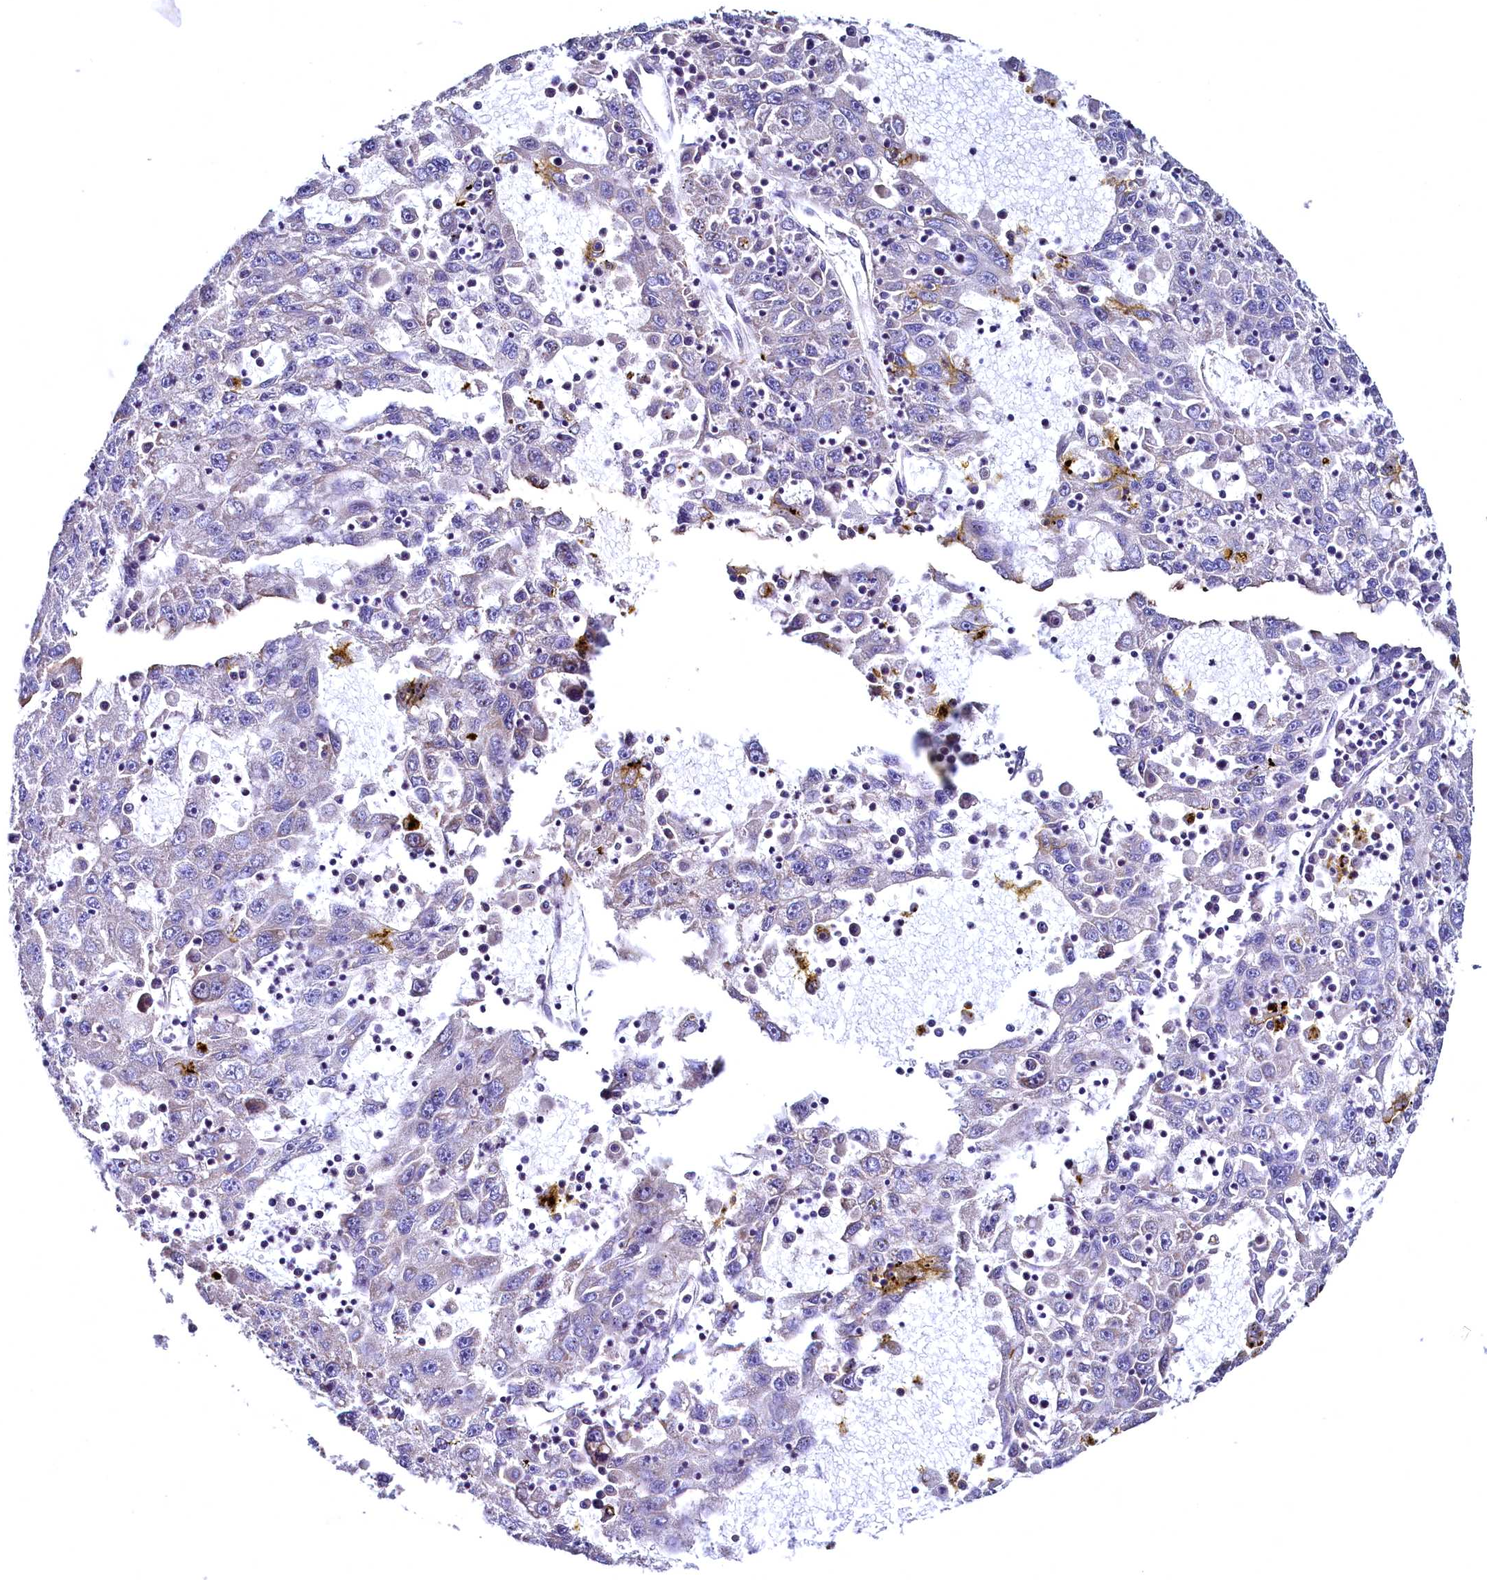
{"staining": {"intensity": "weak", "quantity": "<25%", "location": "cytoplasmic/membranous"}, "tissue": "liver cancer", "cell_type": "Tumor cells", "image_type": "cancer", "snomed": [{"axis": "morphology", "description": "Carcinoma, Hepatocellular, NOS"}, {"axis": "topography", "description": "Liver"}], "caption": "Immunohistochemical staining of human liver hepatocellular carcinoma displays no significant positivity in tumor cells. (Brightfield microscopy of DAB (3,3'-diaminobenzidine) IHC at high magnification).", "gene": "MRPL57", "patient": {"sex": "male", "age": 49}}